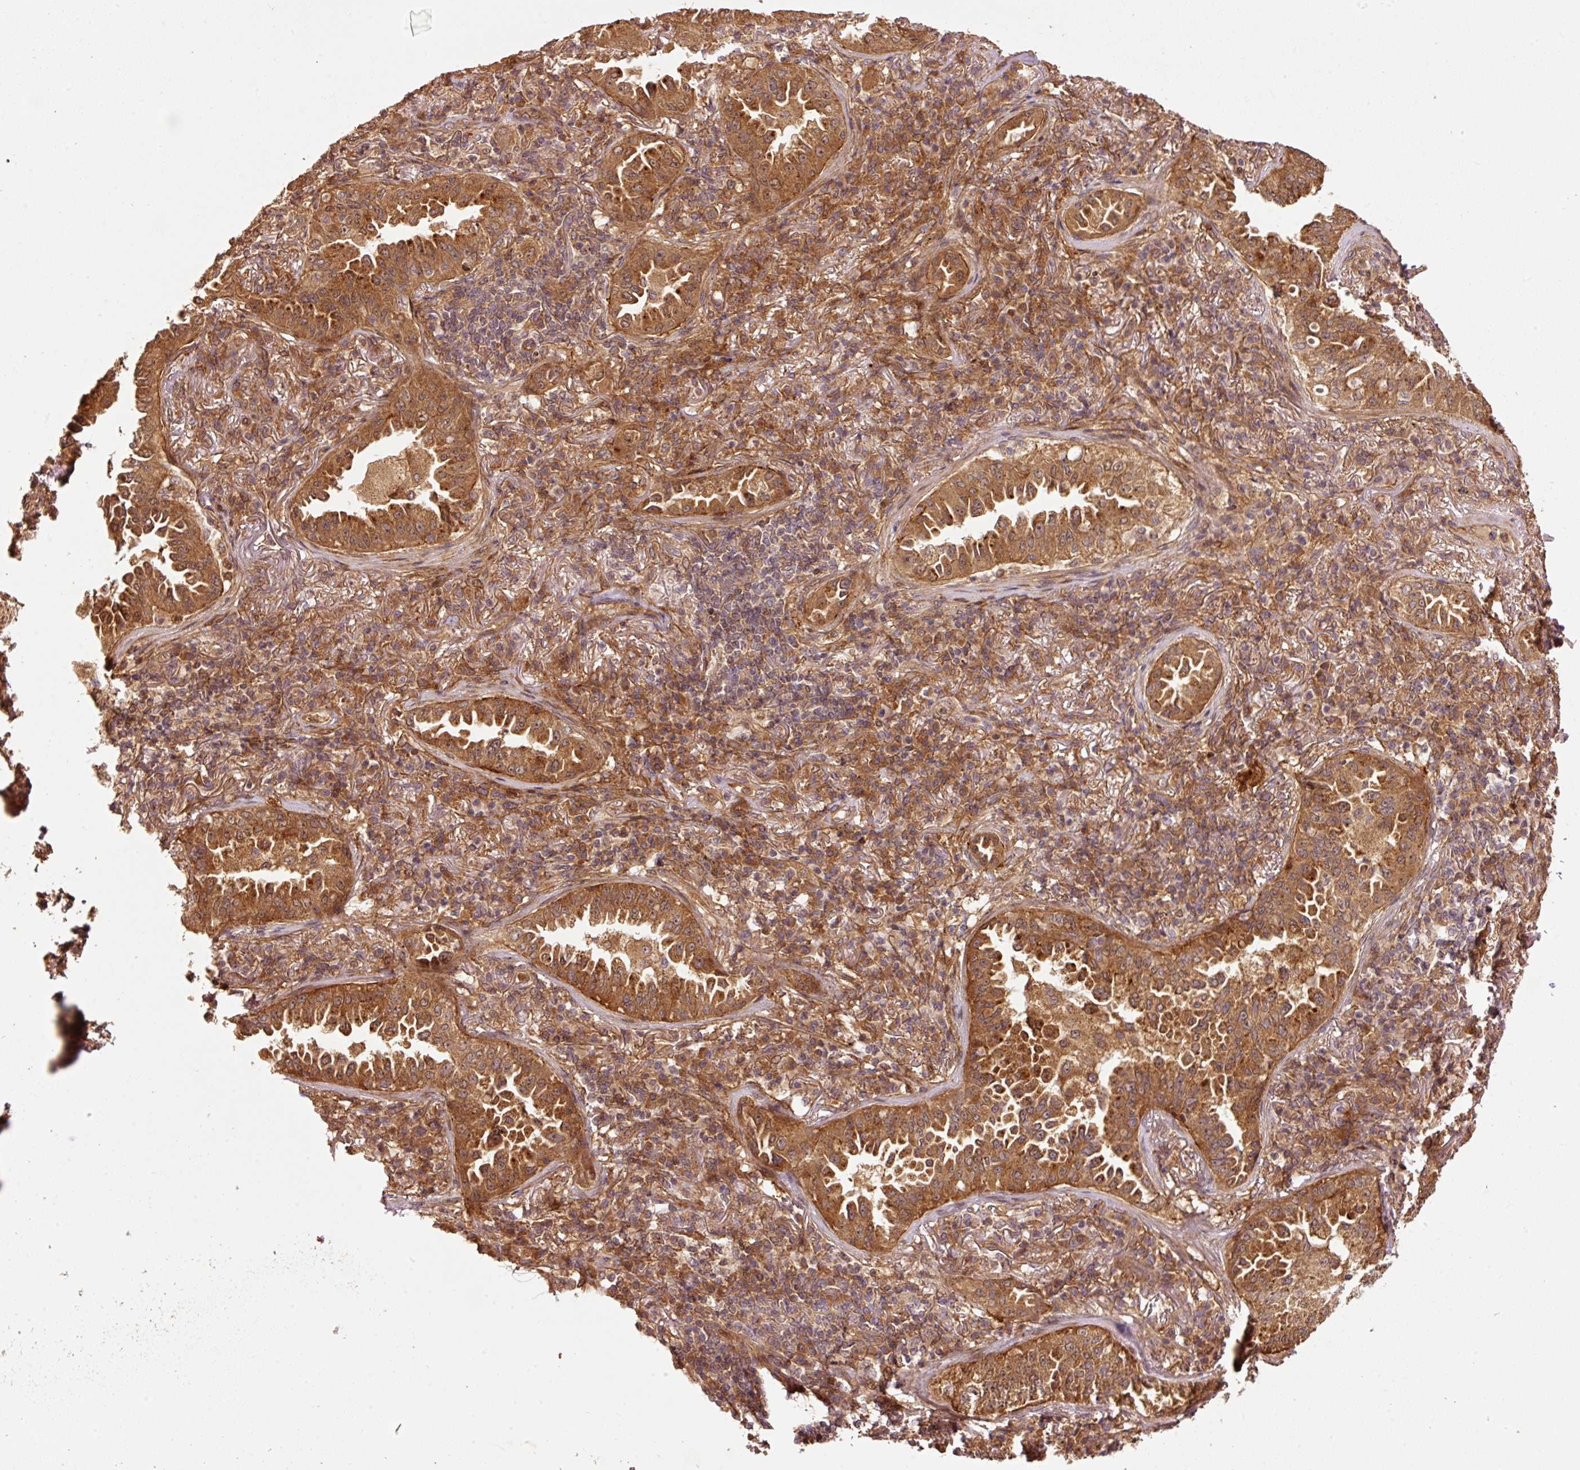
{"staining": {"intensity": "strong", "quantity": ">75%", "location": "cytoplasmic/membranous,nuclear"}, "tissue": "lung cancer", "cell_type": "Tumor cells", "image_type": "cancer", "snomed": [{"axis": "morphology", "description": "Adenocarcinoma, NOS"}, {"axis": "topography", "description": "Lung"}], "caption": "Tumor cells show strong cytoplasmic/membranous and nuclear expression in about >75% of cells in lung cancer (adenocarcinoma).", "gene": "OXER1", "patient": {"sex": "female", "age": 69}}